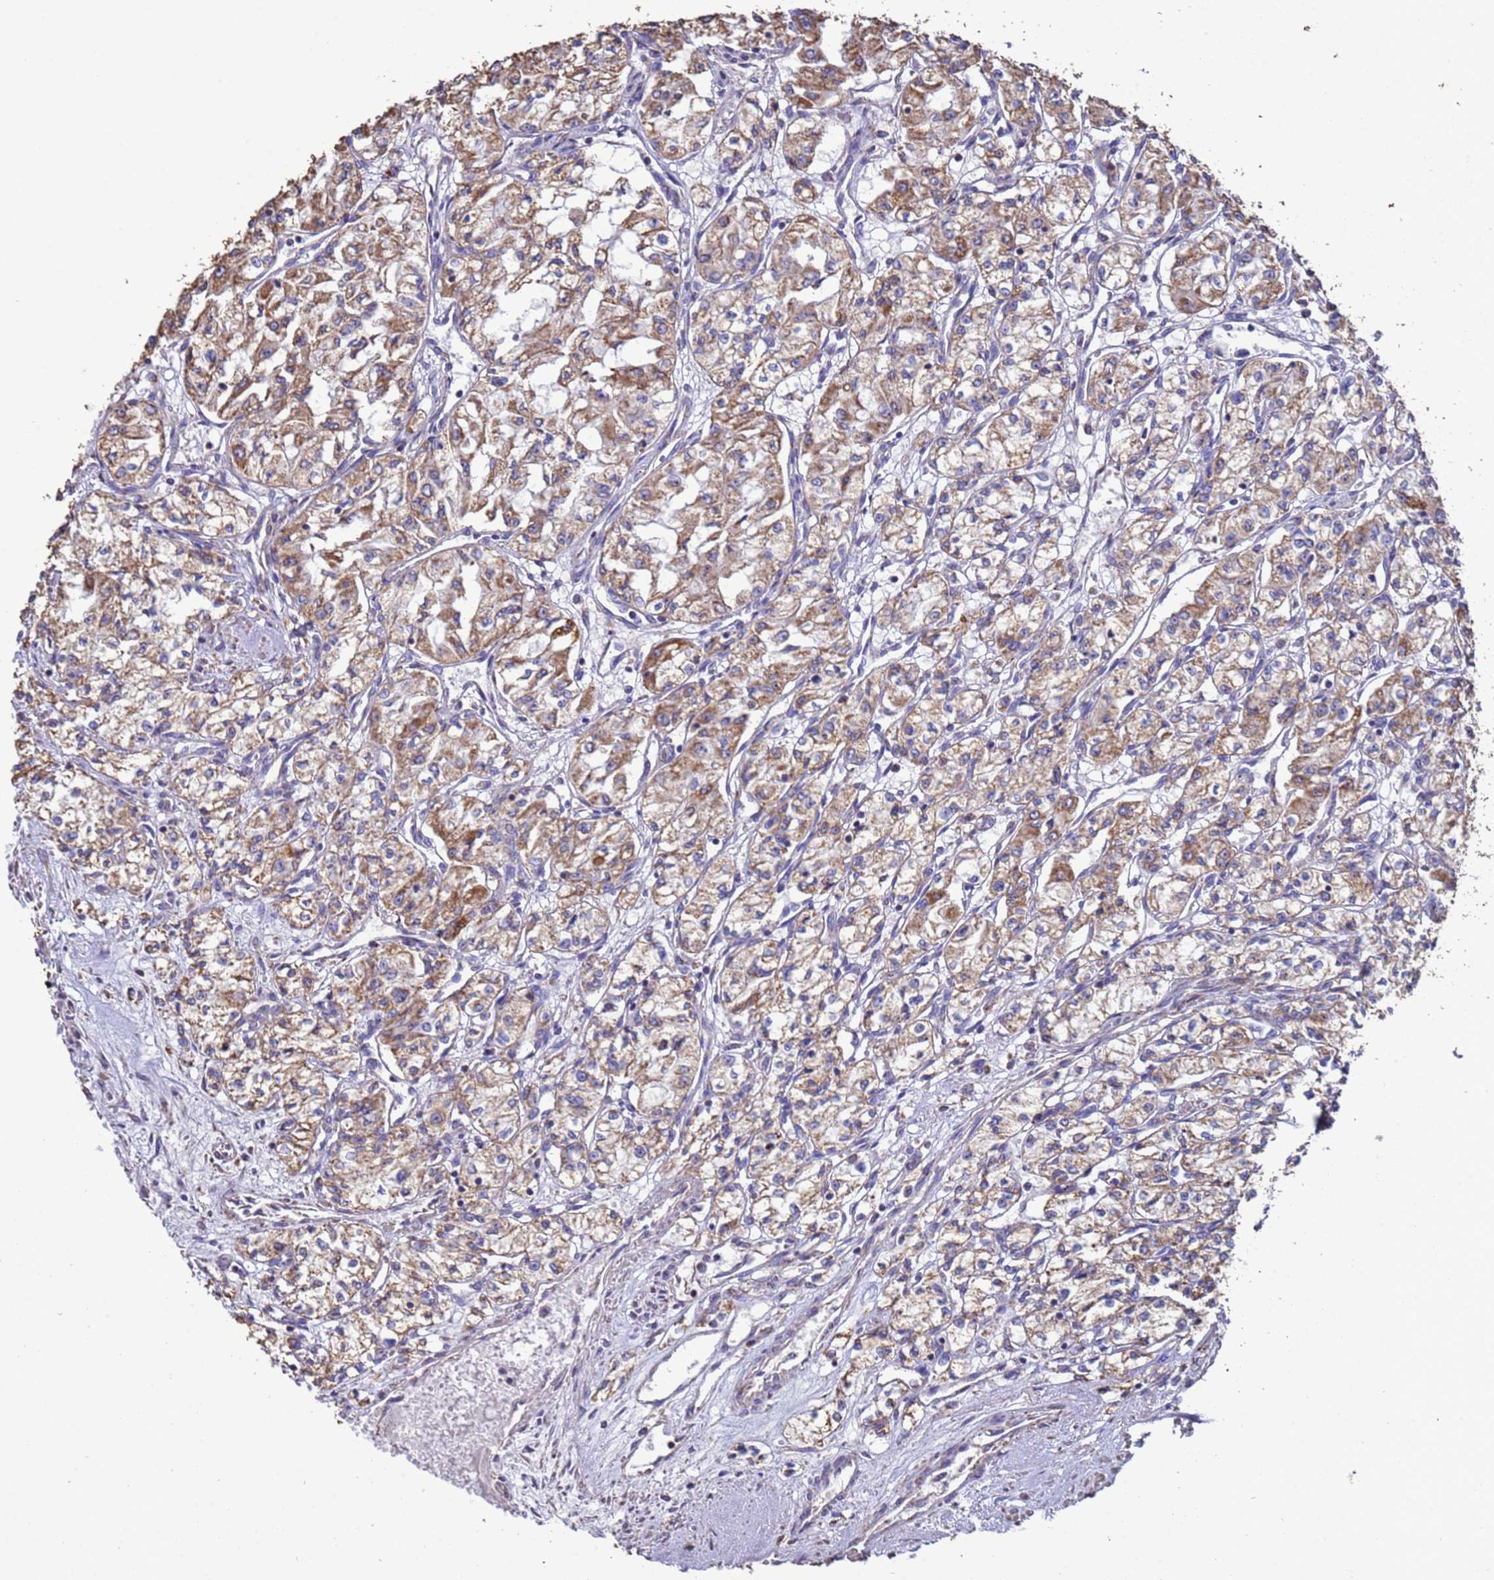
{"staining": {"intensity": "moderate", "quantity": ">75%", "location": "cytoplasmic/membranous"}, "tissue": "renal cancer", "cell_type": "Tumor cells", "image_type": "cancer", "snomed": [{"axis": "morphology", "description": "Adenocarcinoma, NOS"}, {"axis": "topography", "description": "Kidney"}], "caption": "Immunohistochemical staining of human renal cancer reveals medium levels of moderate cytoplasmic/membranous protein expression in approximately >75% of tumor cells. (DAB IHC, brown staining for protein, blue staining for nuclei).", "gene": "ZNFX1", "patient": {"sex": "male", "age": 59}}